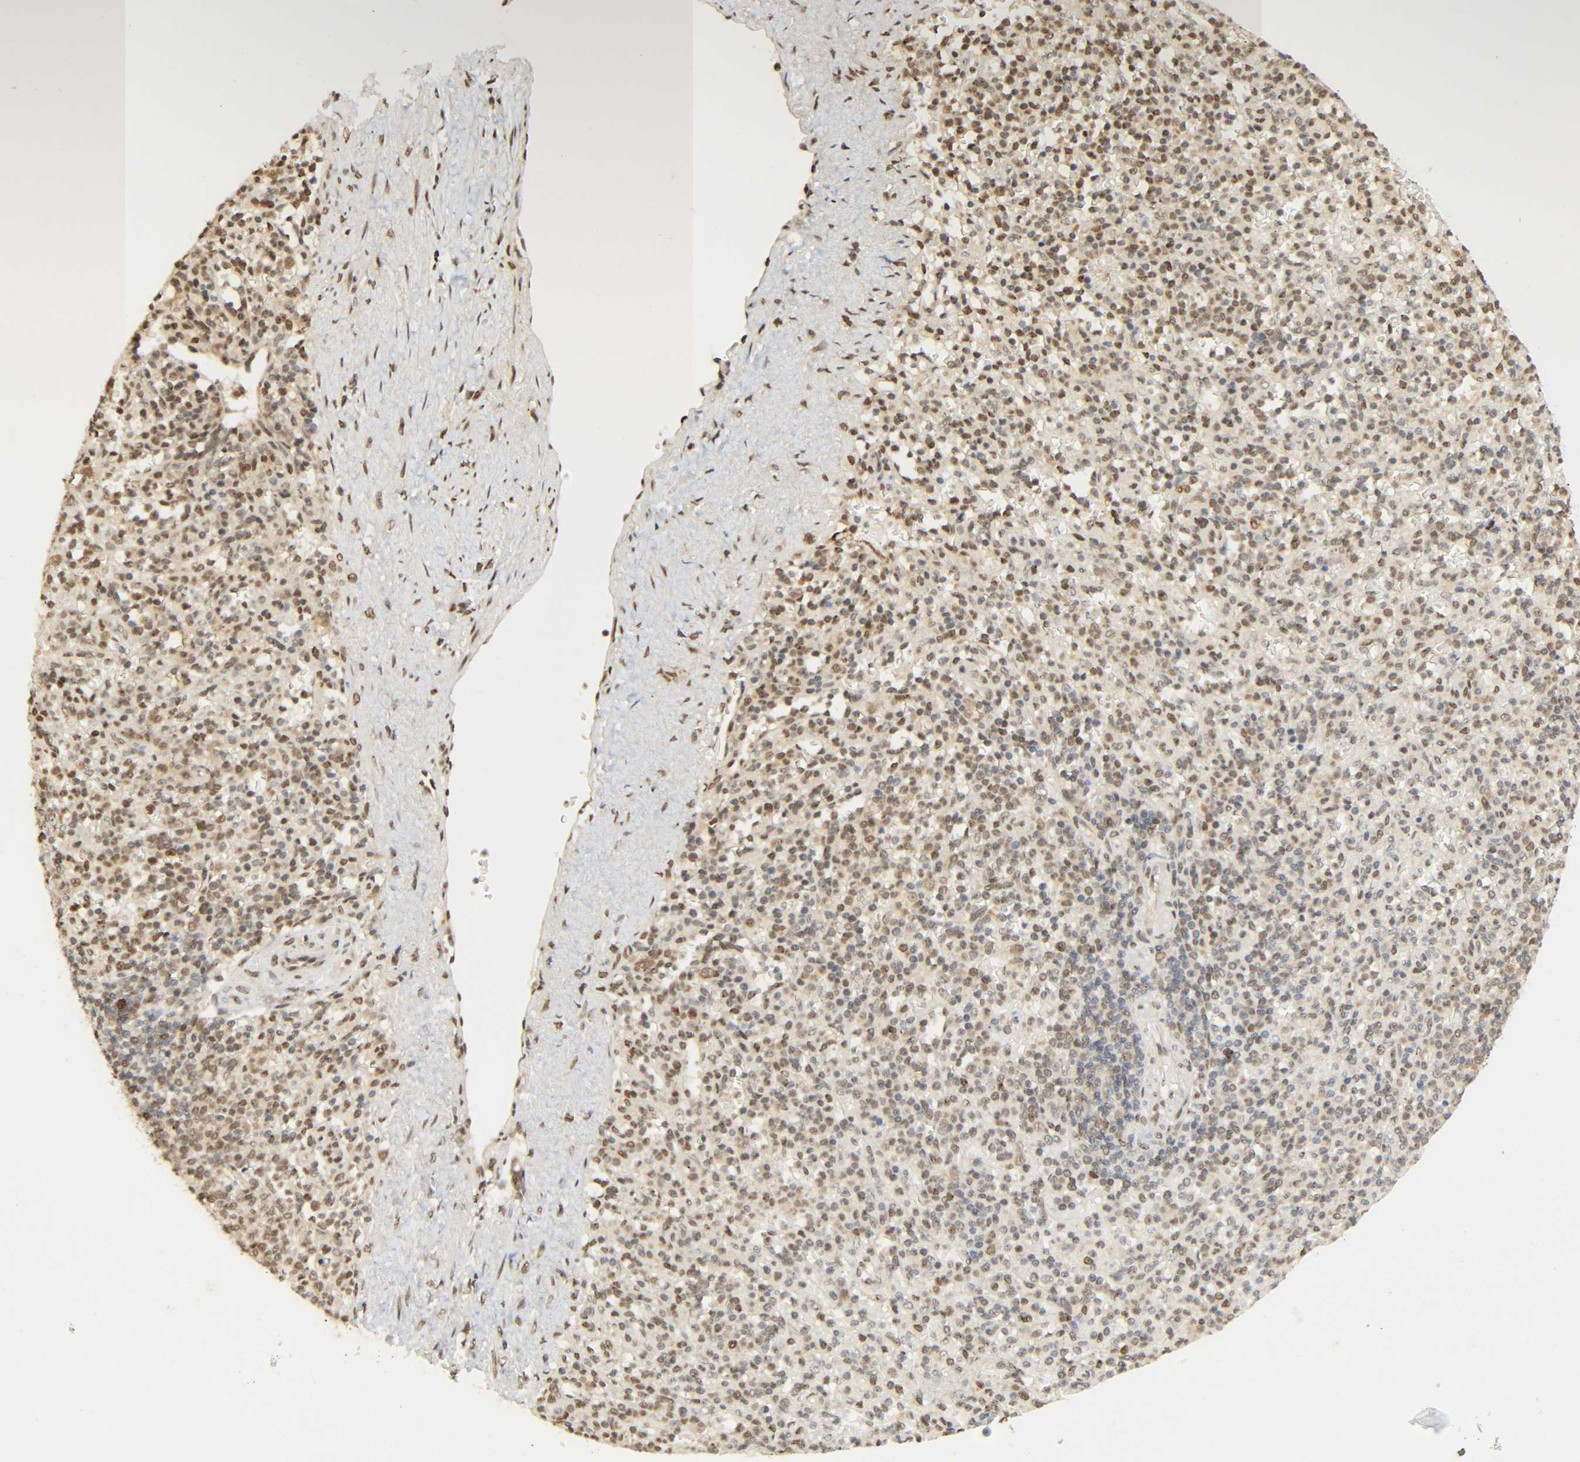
{"staining": {"intensity": "weak", "quantity": "25%-75%", "location": "nuclear"}, "tissue": "spleen", "cell_type": "Cells in red pulp", "image_type": "normal", "snomed": [{"axis": "morphology", "description": "Normal tissue, NOS"}, {"axis": "topography", "description": "Spleen"}], "caption": "Immunohistochemistry of benign spleen demonstrates low levels of weak nuclear expression in approximately 25%-75% of cells in red pulp.", "gene": "UBC", "patient": {"sex": "female", "age": 74}}